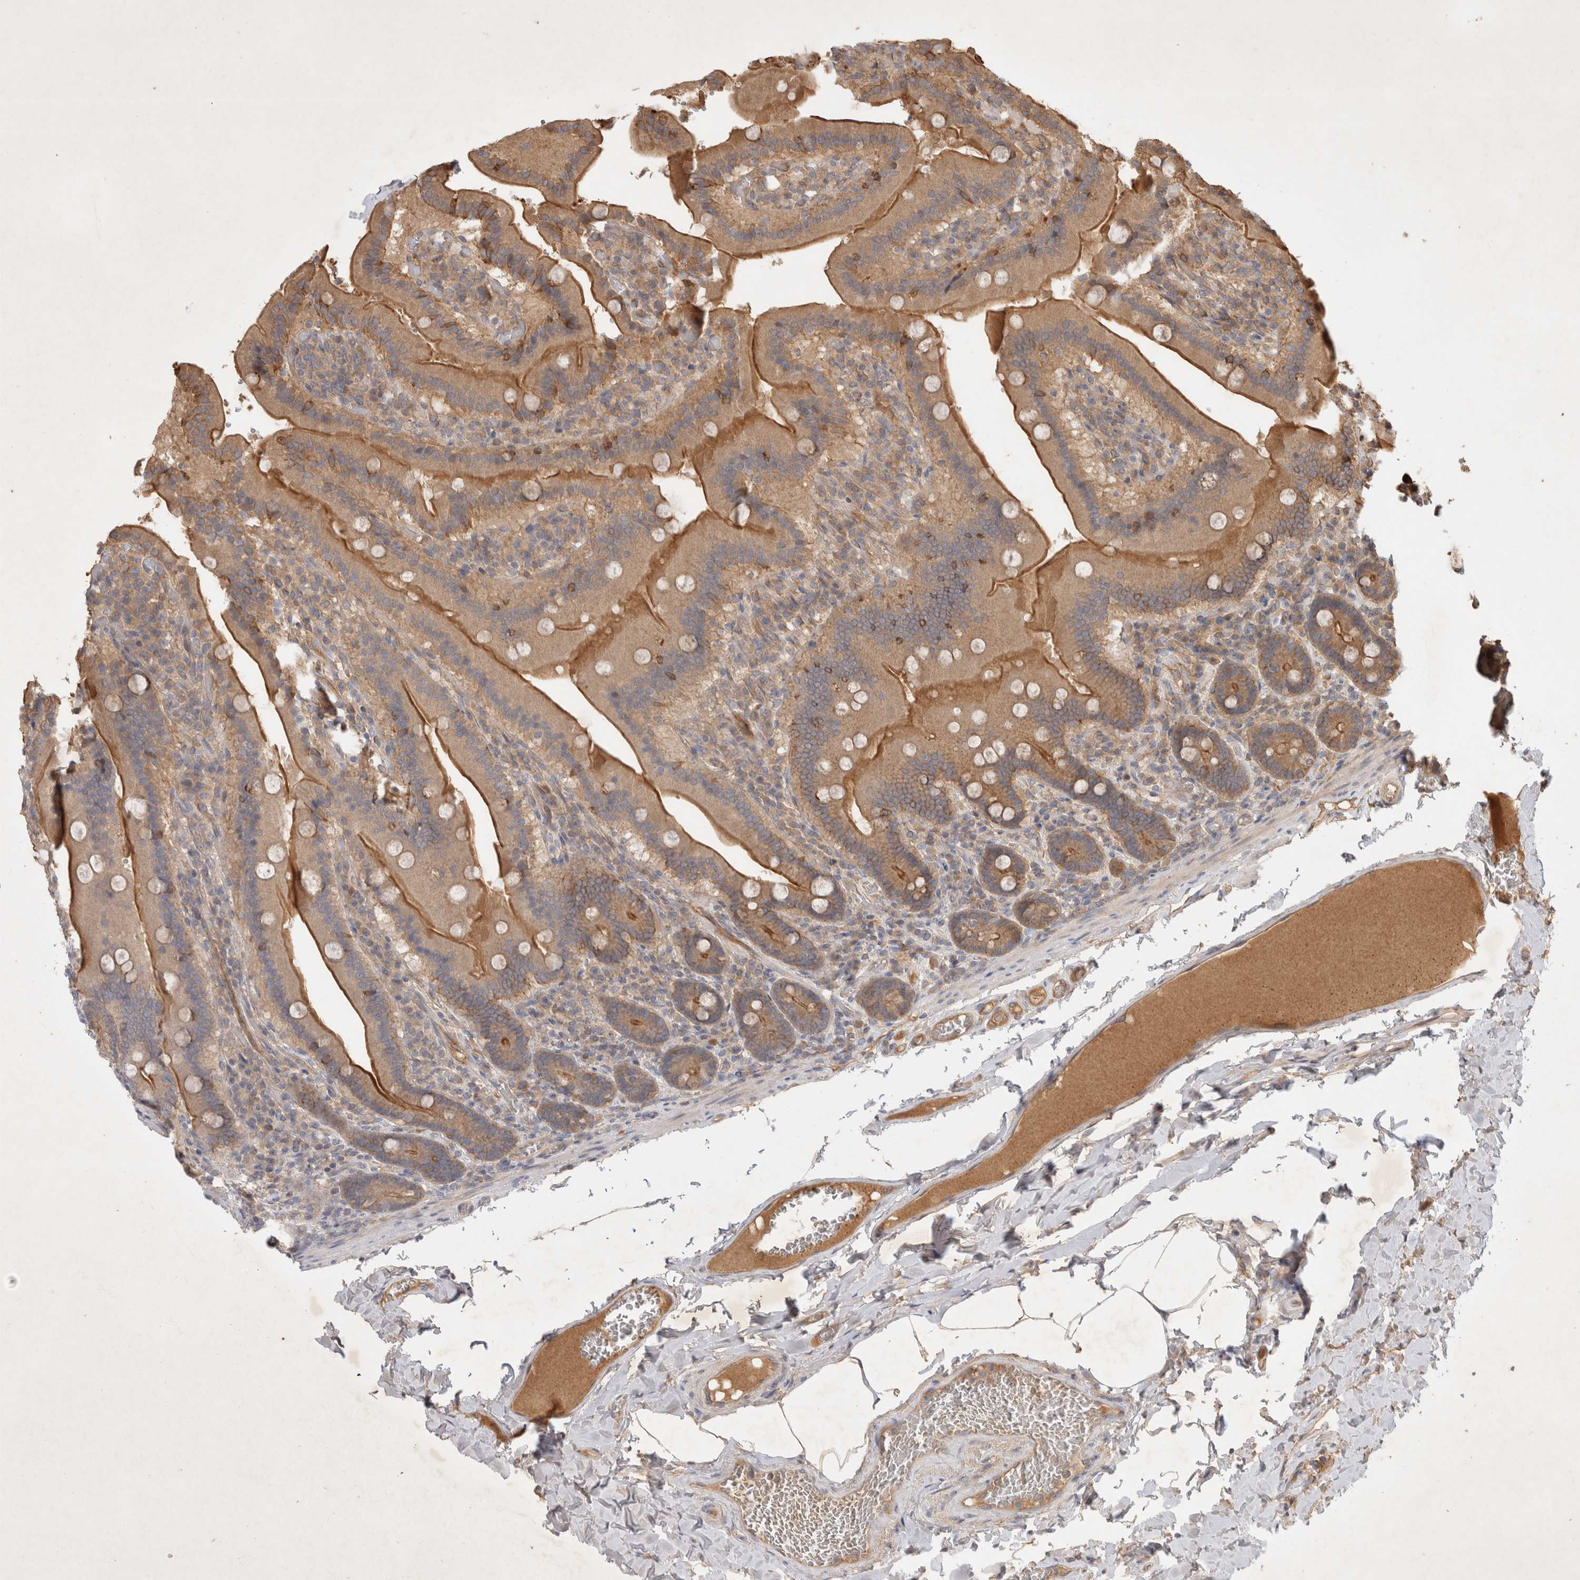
{"staining": {"intensity": "moderate", "quantity": ">75%", "location": "cytoplasmic/membranous"}, "tissue": "duodenum", "cell_type": "Glandular cells", "image_type": "normal", "snomed": [{"axis": "morphology", "description": "Normal tissue, NOS"}, {"axis": "topography", "description": "Duodenum"}], "caption": "Immunohistochemistry (IHC) (DAB (3,3'-diaminobenzidine)) staining of benign duodenum displays moderate cytoplasmic/membranous protein staining in approximately >75% of glandular cells.", "gene": "YES1", "patient": {"sex": "female", "age": 62}}